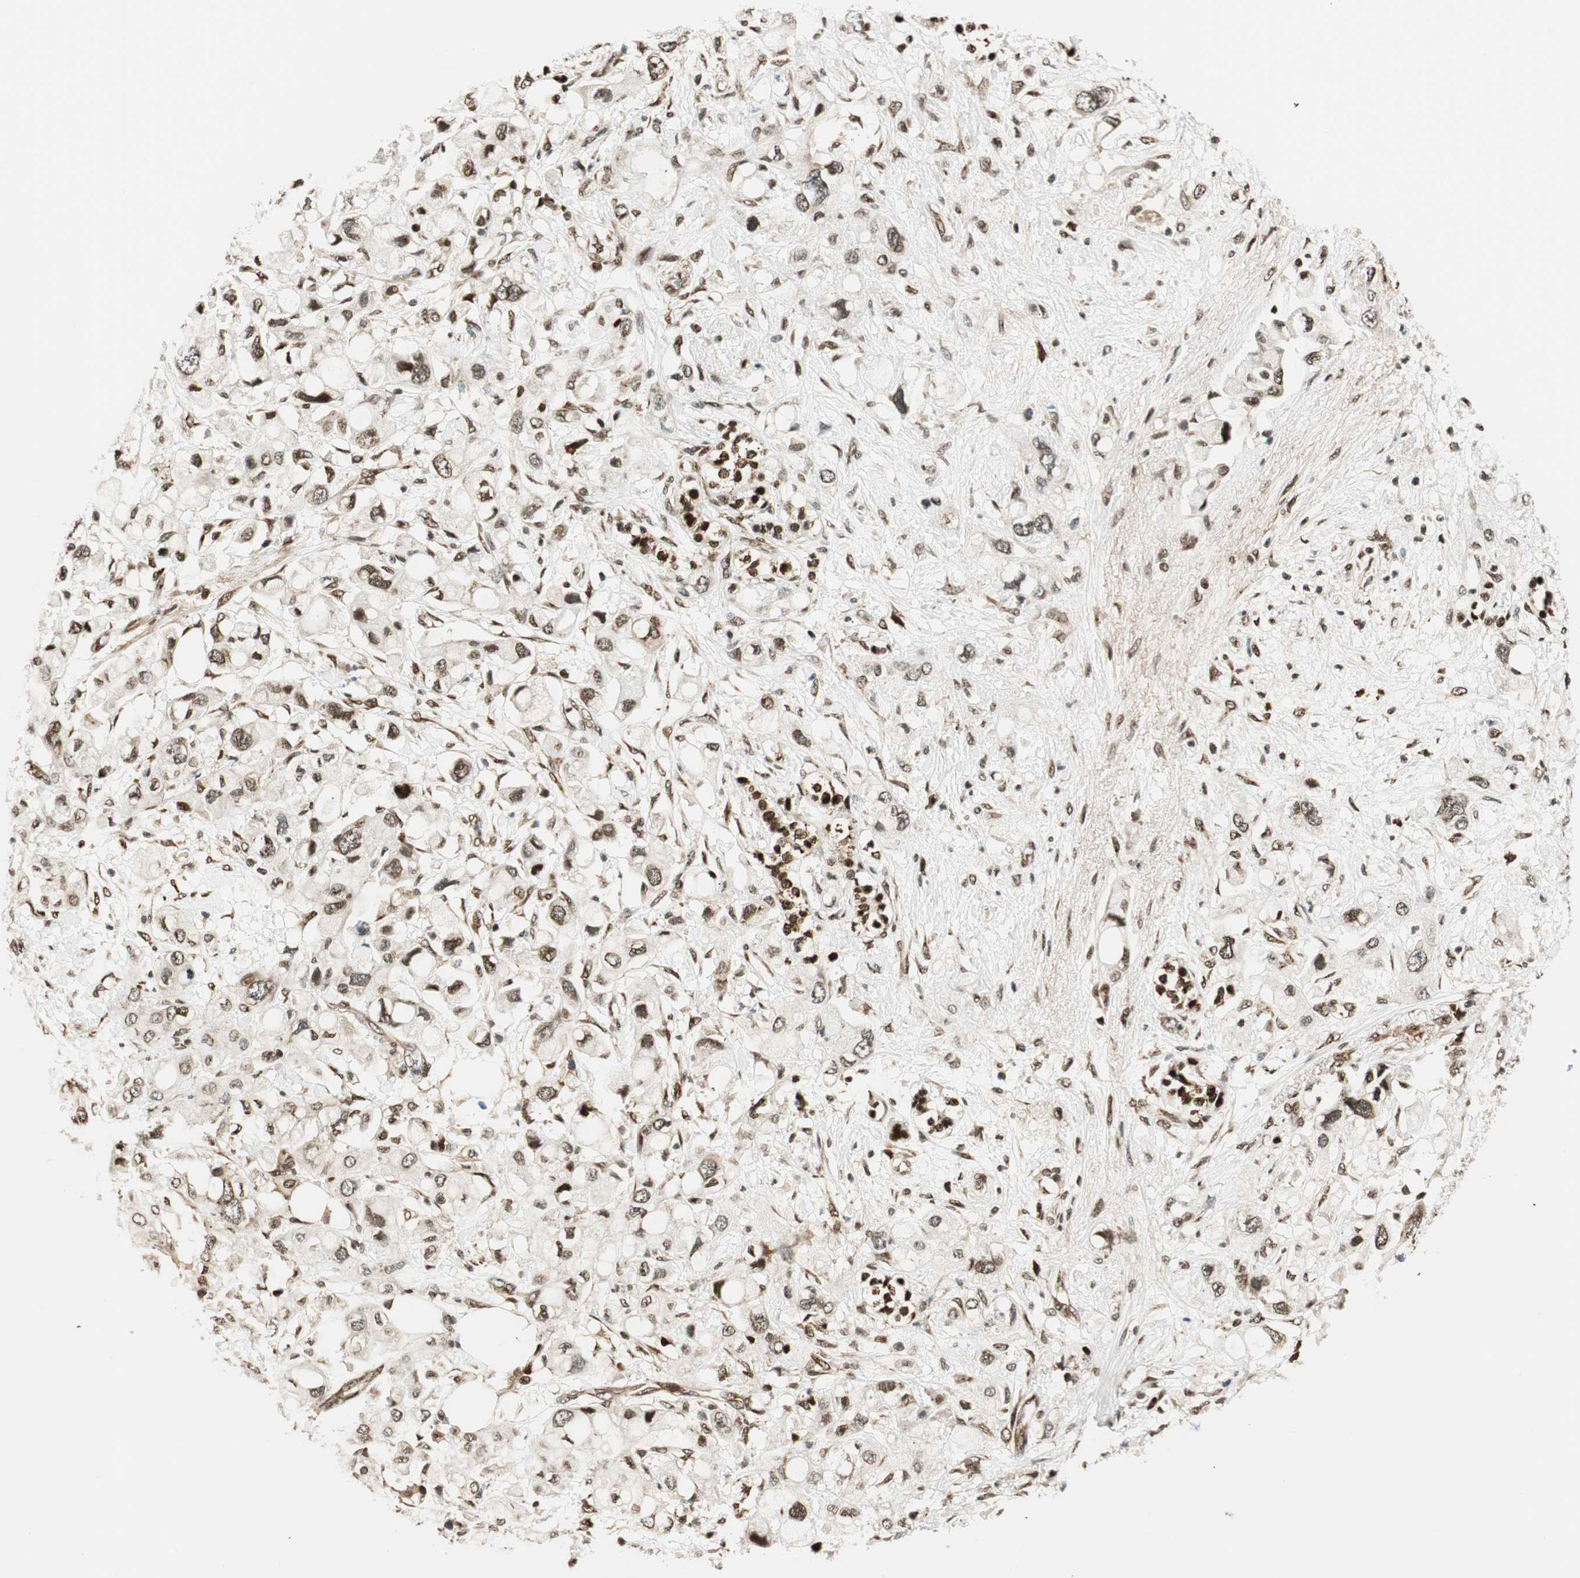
{"staining": {"intensity": "weak", "quantity": ">75%", "location": "nuclear"}, "tissue": "pancreatic cancer", "cell_type": "Tumor cells", "image_type": "cancer", "snomed": [{"axis": "morphology", "description": "Adenocarcinoma, NOS"}, {"axis": "topography", "description": "Pancreas"}], "caption": "A brown stain highlights weak nuclear expression of a protein in pancreatic adenocarcinoma tumor cells.", "gene": "RING1", "patient": {"sex": "female", "age": 56}}